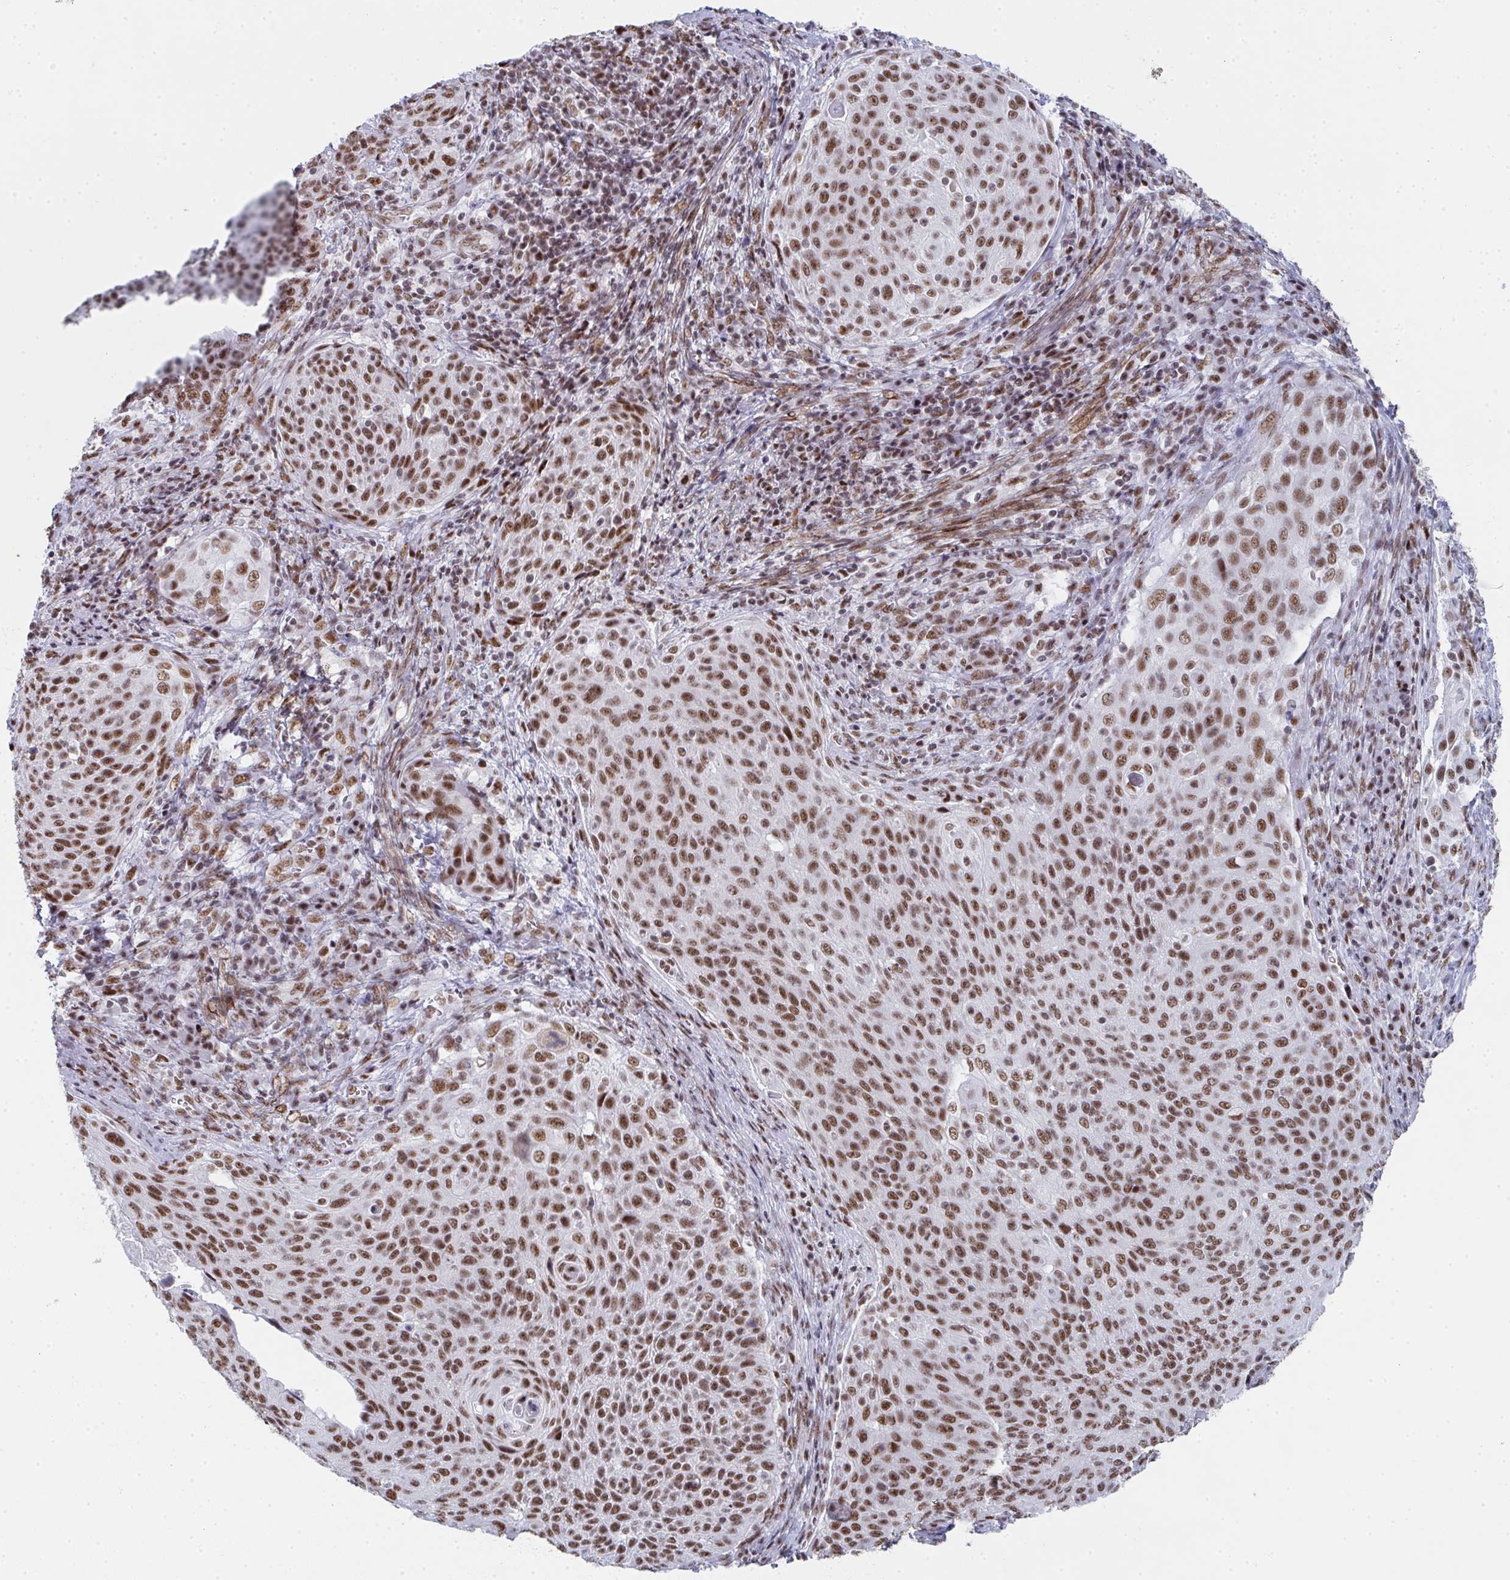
{"staining": {"intensity": "moderate", "quantity": ">75%", "location": "nuclear"}, "tissue": "cervical cancer", "cell_type": "Tumor cells", "image_type": "cancer", "snomed": [{"axis": "morphology", "description": "Squamous cell carcinoma, NOS"}, {"axis": "topography", "description": "Cervix"}], "caption": "Cervical cancer (squamous cell carcinoma) stained with a brown dye demonstrates moderate nuclear positive staining in about >75% of tumor cells.", "gene": "SNRNP70", "patient": {"sex": "female", "age": 31}}